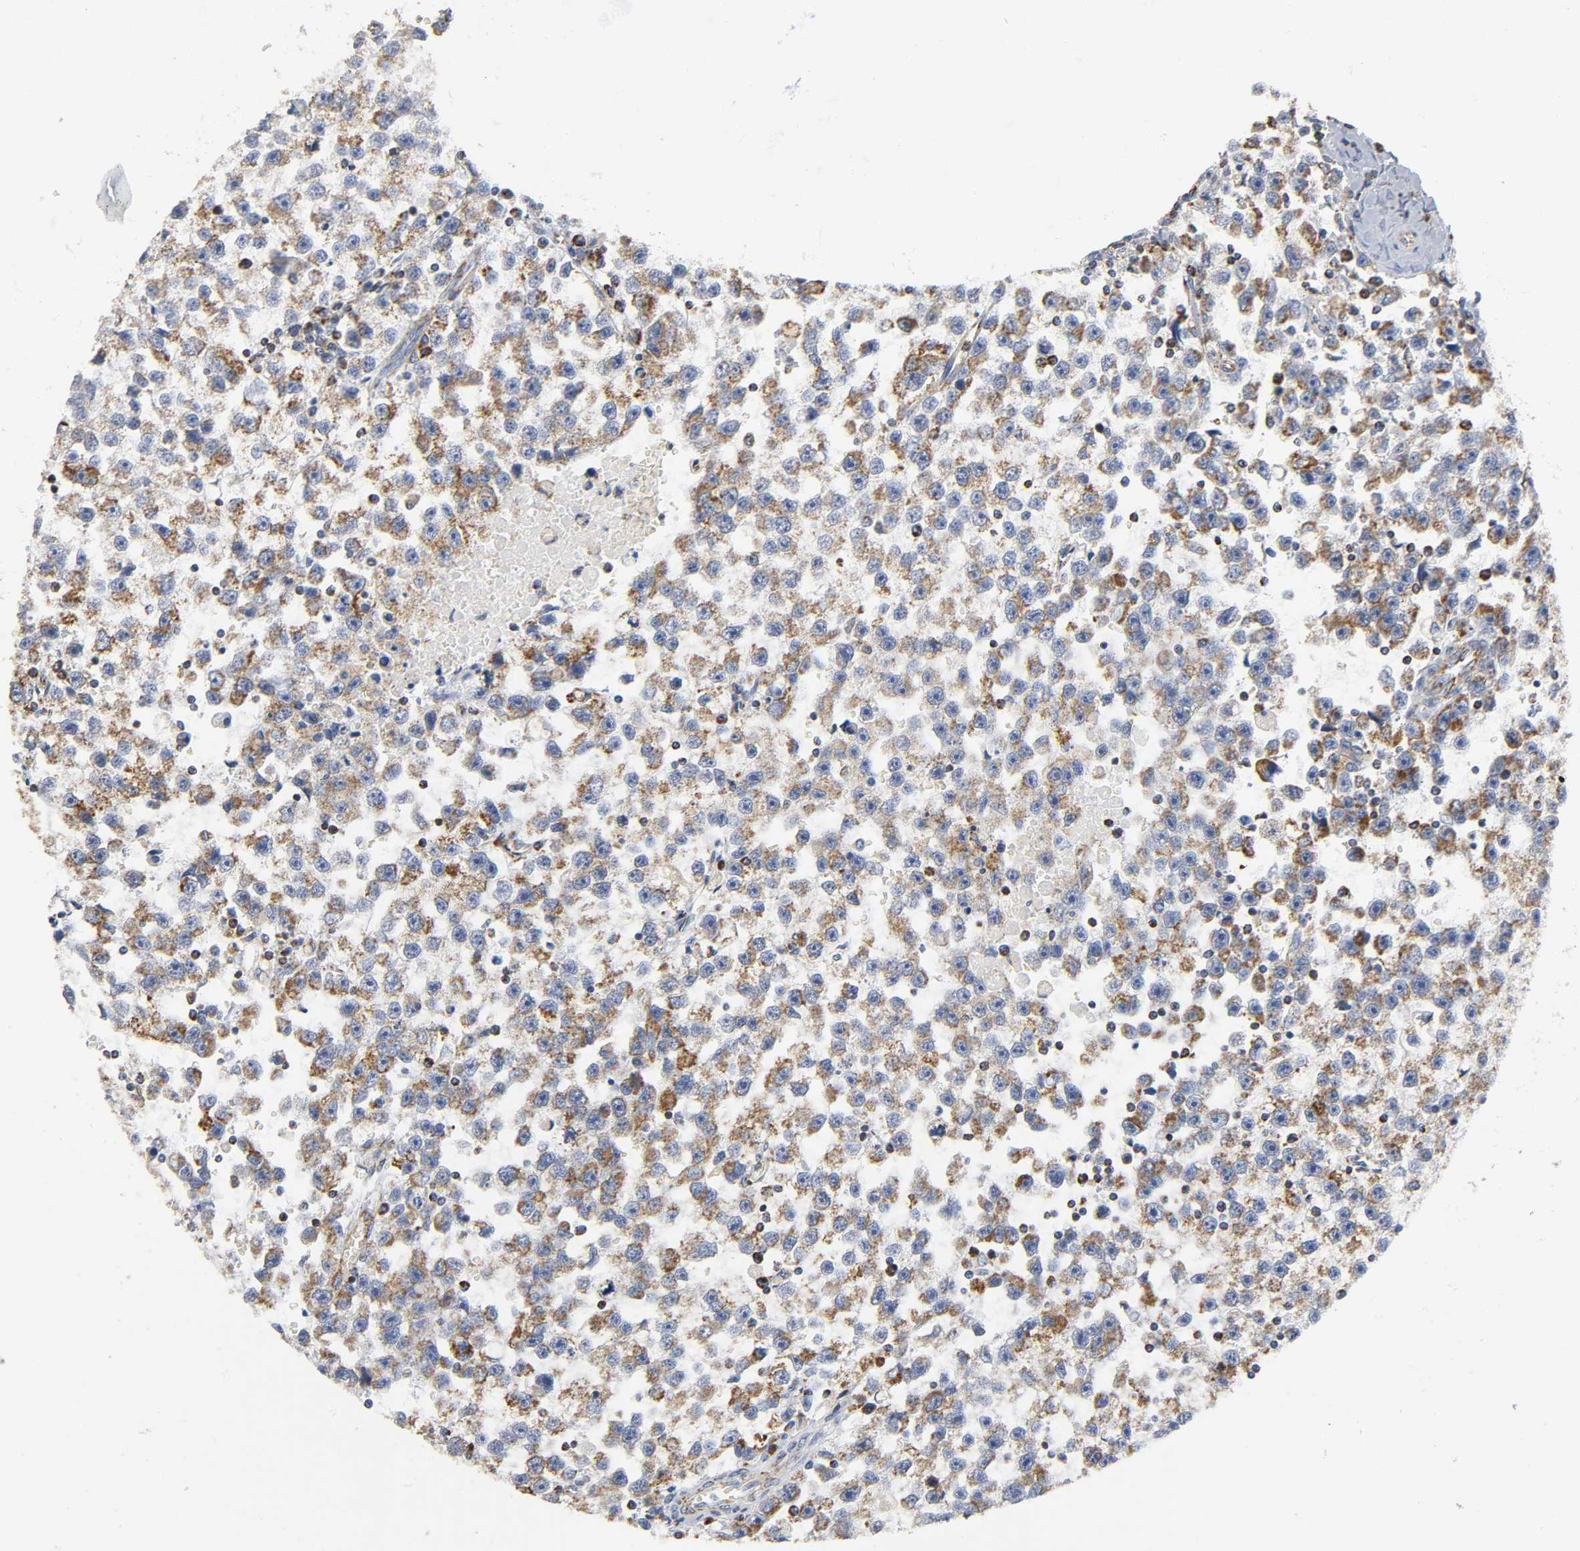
{"staining": {"intensity": "moderate", "quantity": ">75%", "location": "cytoplasmic/membranous"}, "tissue": "testis cancer", "cell_type": "Tumor cells", "image_type": "cancer", "snomed": [{"axis": "morphology", "description": "Seminoma, NOS"}, {"axis": "topography", "description": "Testis"}], "caption": "The immunohistochemical stain highlights moderate cytoplasmic/membranous positivity in tumor cells of testis cancer tissue. (DAB (3,3'-diaminobenzidine) IHC with brightfield microscopy, high magnification).", "gene": "BAK1", "patient": {"sex": "male", "age": 33}}